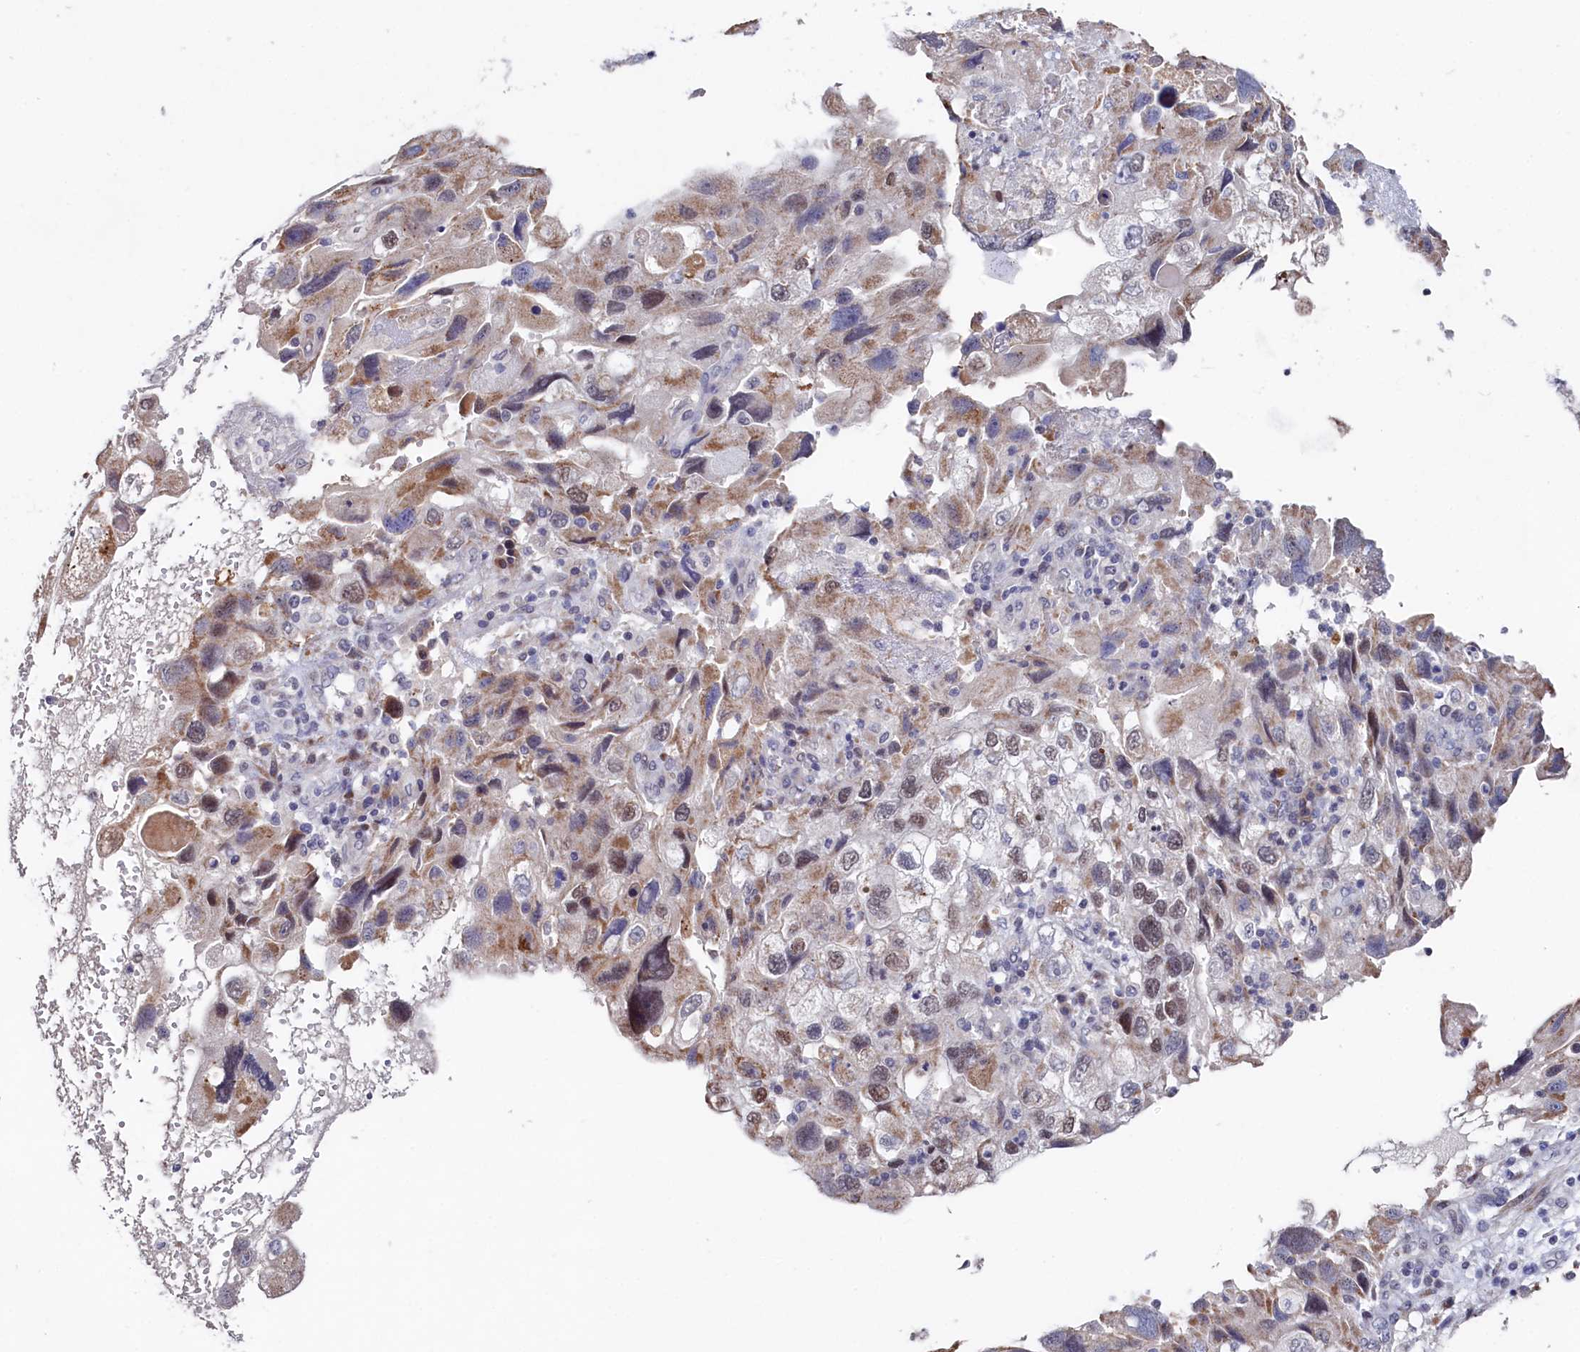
{"staining": {"intensity": "moderate", "quantity": "25%-75%", "location": "cytoplasmic/membranous,nuclear"}, "tissue": "endometrial cancer", "cell_type": "Tumor cells", "image_type": "cancer", "snomed": [{"axis": "morphology", "description": "Adenocarcinoma, NOS"}, {"axis": "topography", "description": "Endometrium"}], "caption": "Tumor cells show medium levels of moderate cytoplasmic/membranous and nuclear positivity in approximately 25%-75% of cells in endometrial cancer (adenocarcinoma). Nuclei are stained in blue.", "gene": "TIGD4", "patient": {"sex": "female", "age": 49}}